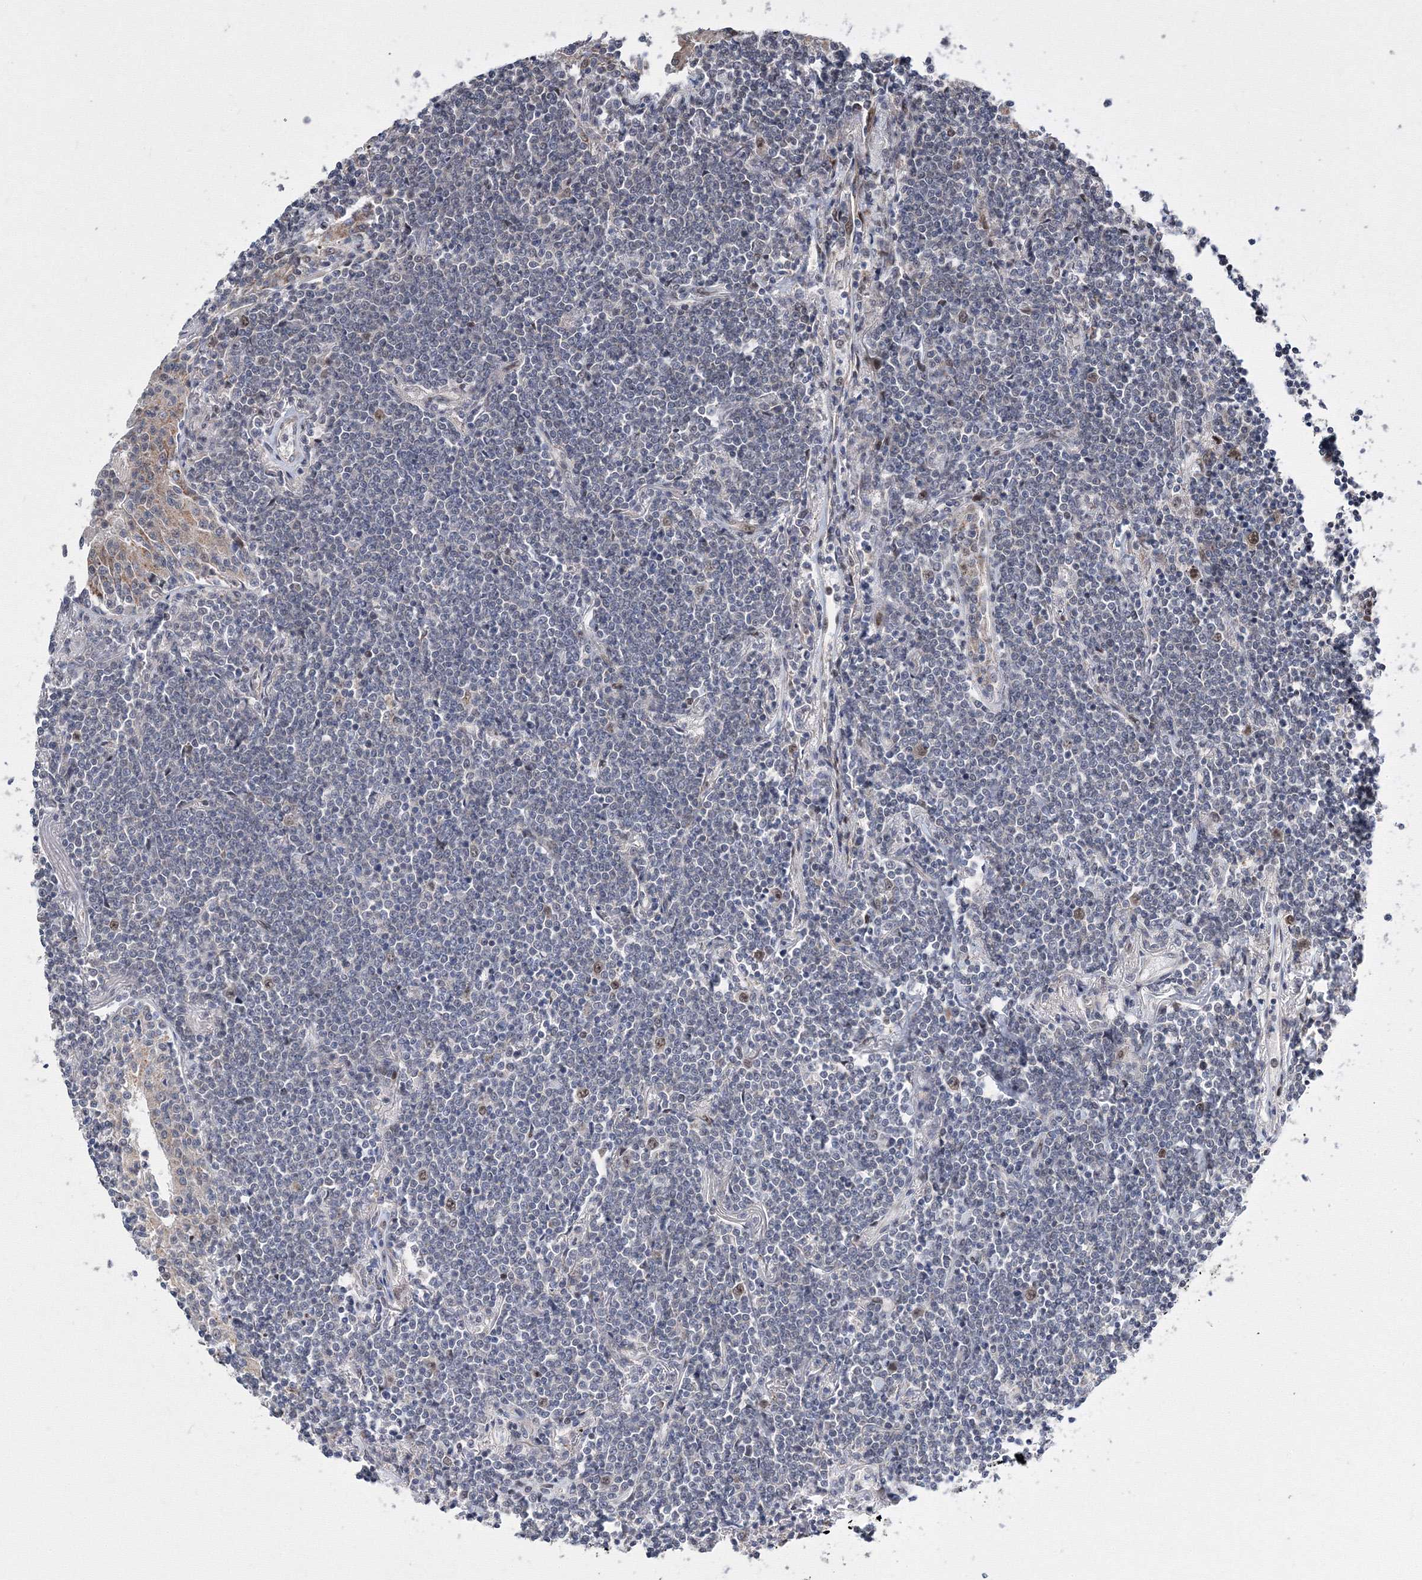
{"staining": {"intensity": "negative", "quantity": "none", "location": "none"}, "tissue": "lymphoma", "cell_type": "Tumor cells", "image_type": "cancer", "snomed": [{"axis": "morphology", "description": "Malignant lymphoma, non-Hodgkin's type, Low grade"}, {"axis": "topography", "description": "Lung"}], "caption": "High power microscopy histopathology image of an immunohistochemistry (IHC) histopathology image of lymphoma, revealing no significant positivity in tumor cells. (DAB immunohistochemistry with hematoxylin counter stain).", "gene": "GPN1", "patient": {"sex": "female", "age": 71}}